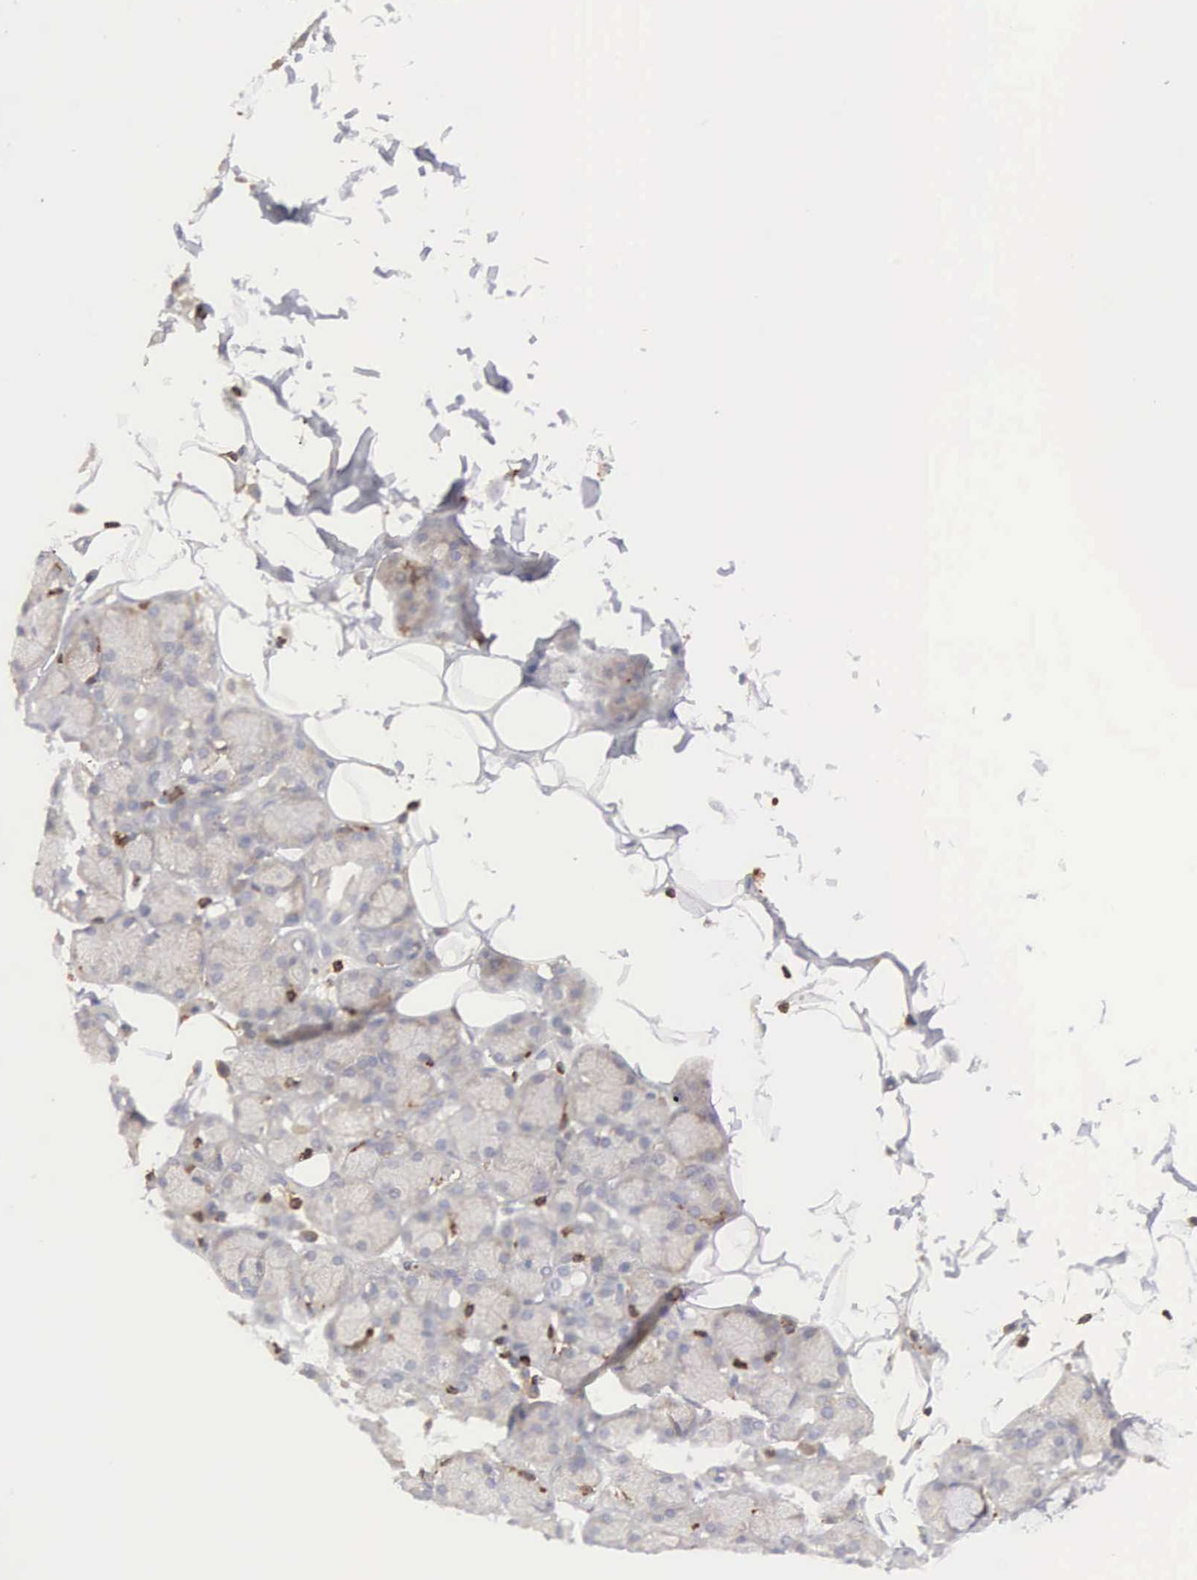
{"staining": {"intensity": "negative", "quantity": "none", "location": "none"}, "tissue": "salivary gland", "cell_type": "Glandular cells", "image_type": "normal", "snomed": [{"axis": "morphology", "description": "Normal tissue, NOS"}, {"axis": "topography", "description": "Salivary gland"}], "caption": "Immunohistochemistry (IHC) photomicrograph of normal salivary gland: salivary gland stained with DAB reveals no significant protein positivity in glandular cells. (DAB (3,3'-diaminobenzidine) immunohistochemistry (IHC) with hematoxylin counter stain).", "gene": "ENSG00000285304", "patient": {"sex": "male", "age": 54}}